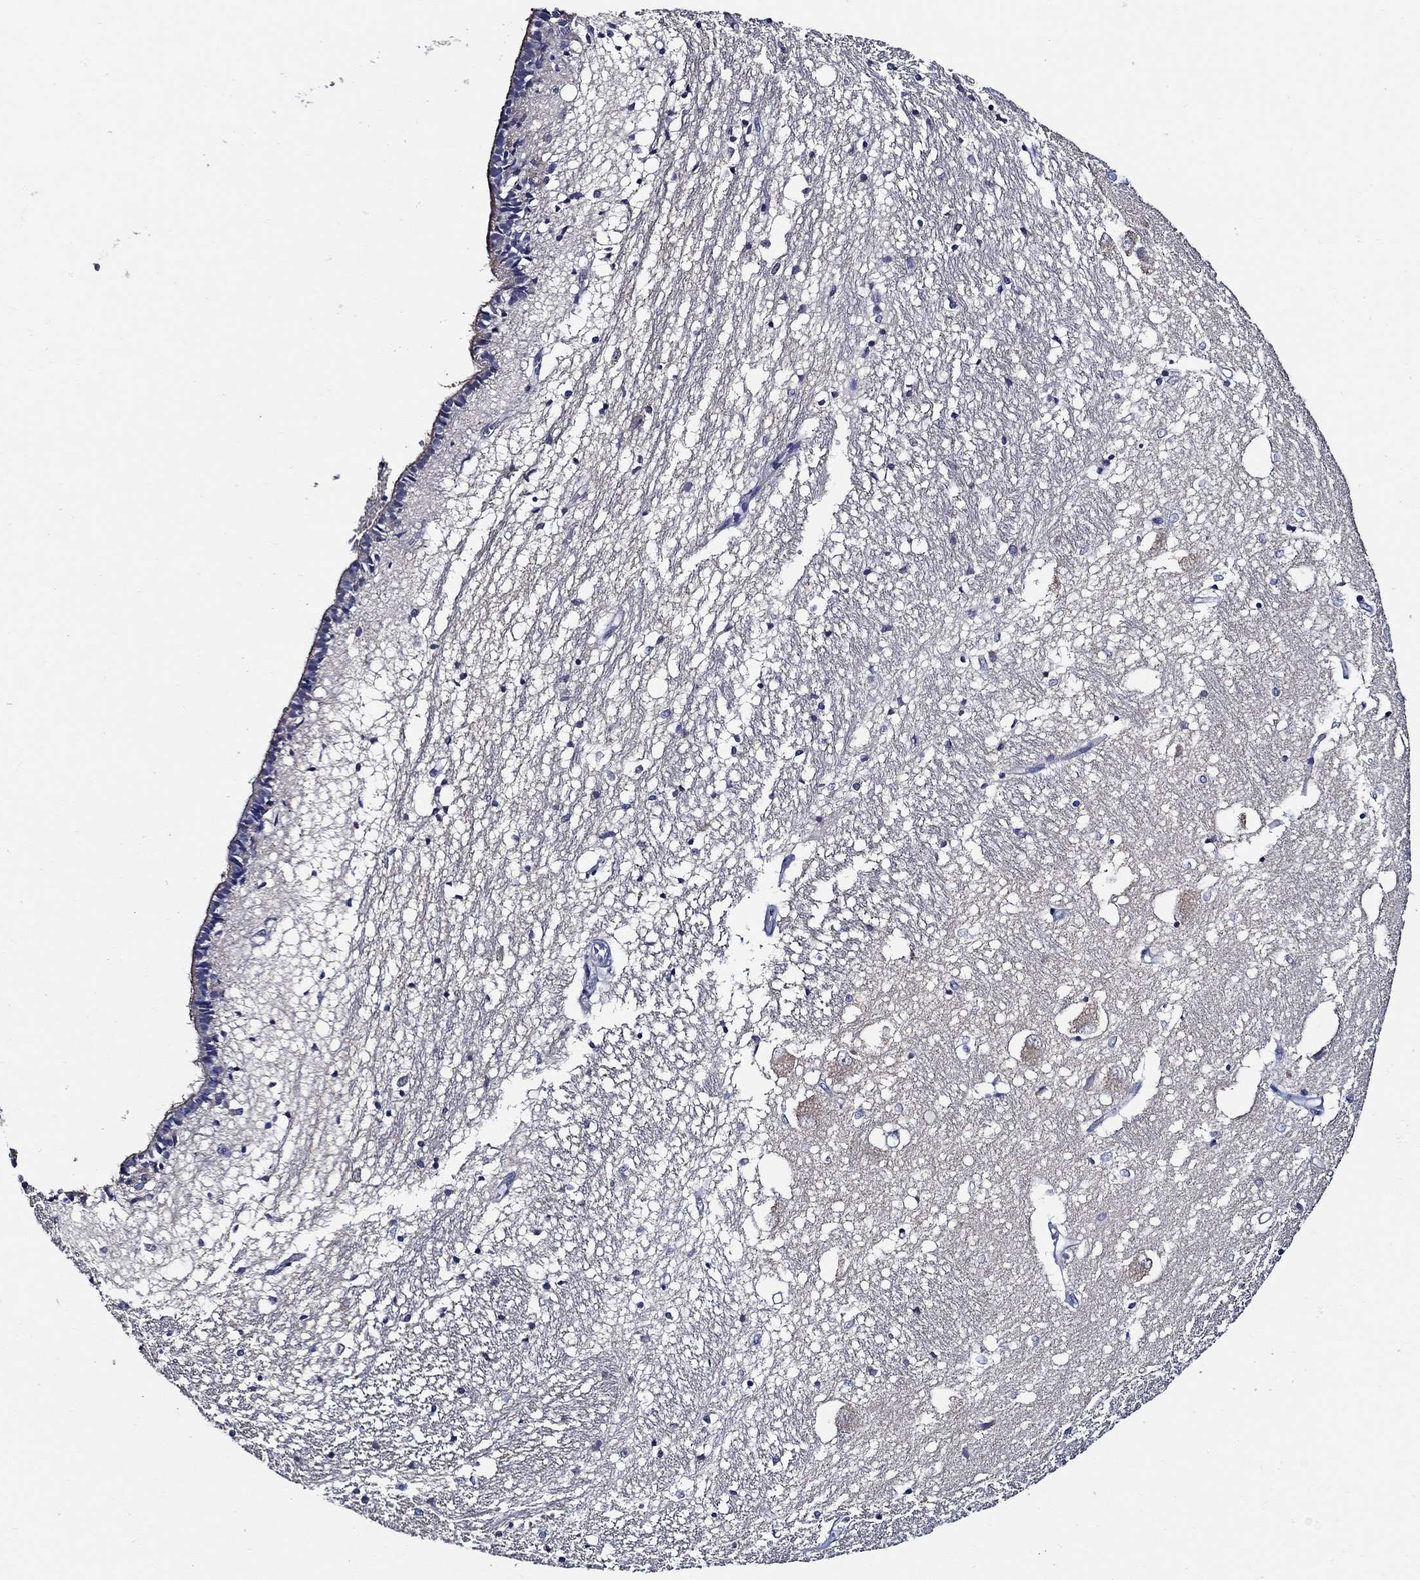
{"staining": {"intensity": "moderate", "quantity": "<25%", "location": "cytoplasmic/membranous"}, "tissue": "caudate", "cell_type": "Glial cells", "image_type": "normal", "snomed": [{"axis": "morphology", "description": "Normal tissue, NOS"}, {"axis": "topography", "description": "Lateral ventricle wall"}], "caption": "Protein expression analysis of benign human caudate reveals moderate cytoplasmic/membranous expression in about <25% of glial cells.", "gene": "WDR53", "patient": {"sex": "female", "age": 71}}